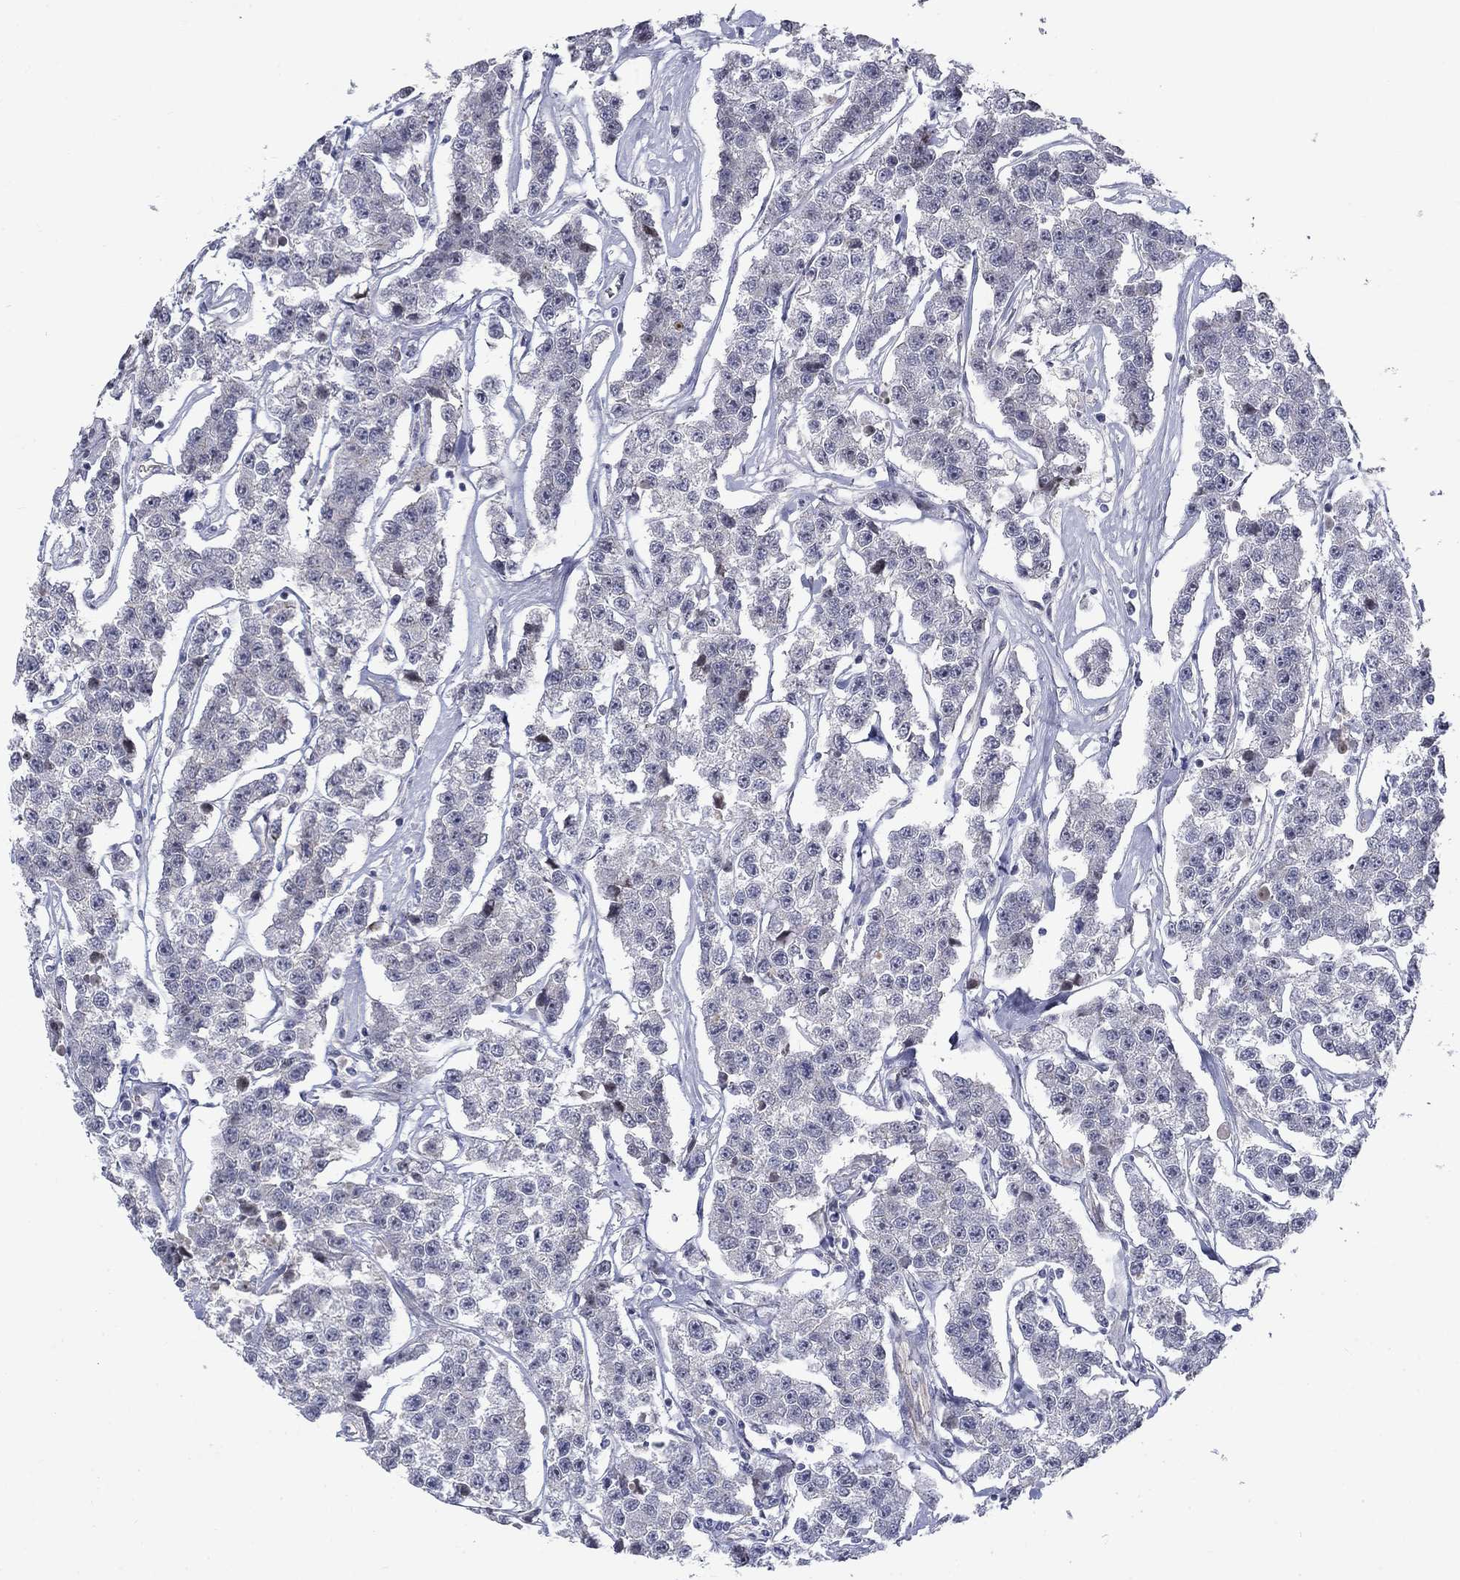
{"staining": {"intensity": "negative", "quantity": "none", "location": "none"}, "tissue": "testis cancer", "cell_type": "Tumor cells", "image_type": "cancer", "snomed": [{"axis": "morphology", "description": "Seminoma, NOS"}, {"axis": "topography", "description": "Testis"}], "caption": "Testis seminoma was stained to show a protein in brown. There is no significant expression in tumor cells.", "gene": "SLC1A1", "patient": {"sex": "male", "age": 59}}